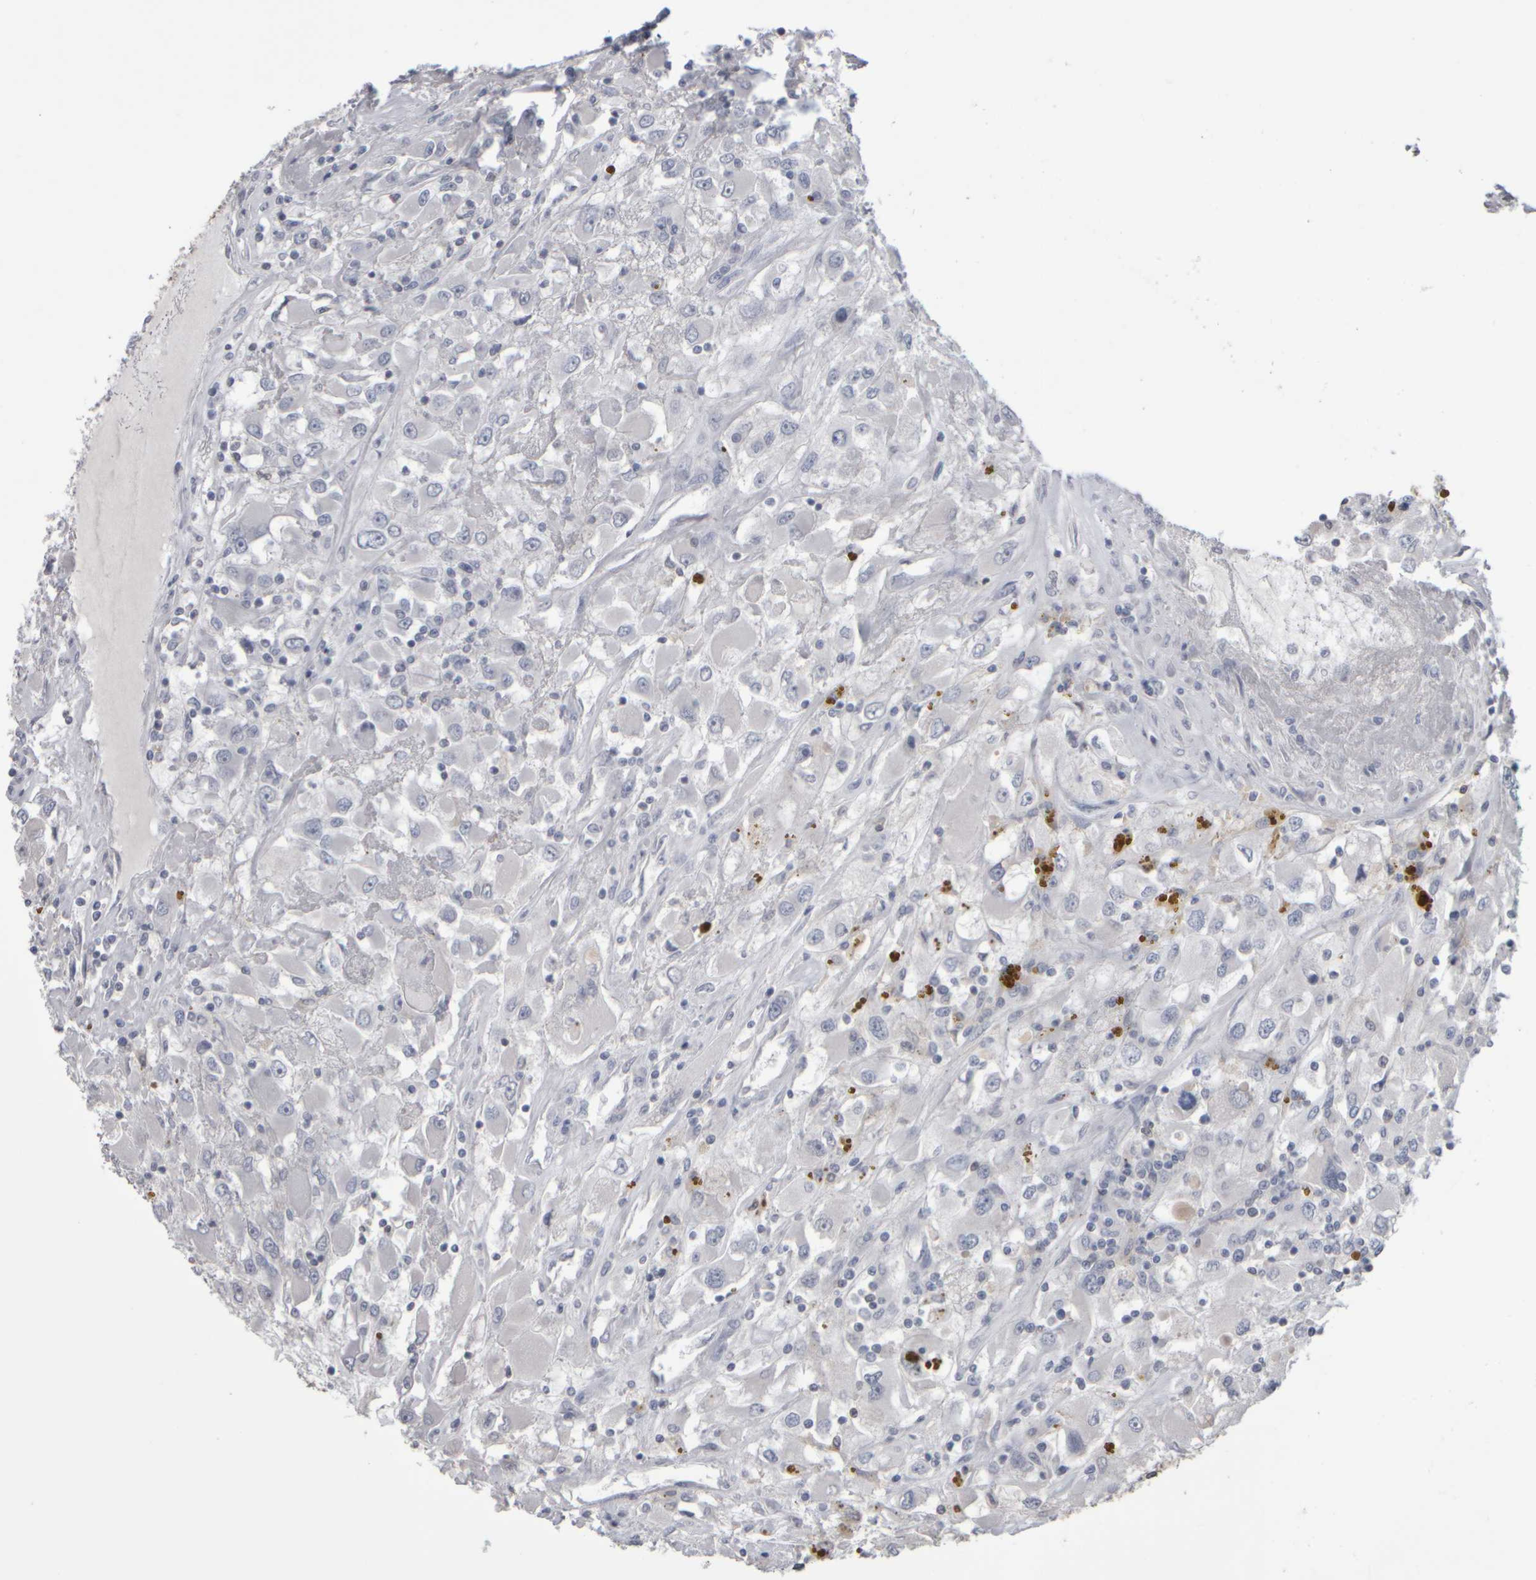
{"staining": {"intensity": "negative", "quantity": "none", "location": "none"}, "tissue": "renal cancer", "cell_type": "Tumor cells", "image_type": "cancer", "snomed": [{"axis": "morphology", "description": "Adenocarcinoma, NOS"}, {"axis": "topography", "description": "Kidney"}], "caption": "Tumor cells show no significant protein positivity in renal cancer.", "gene": "EPHX2", "patient": {"sex": "female", "age": 52}}